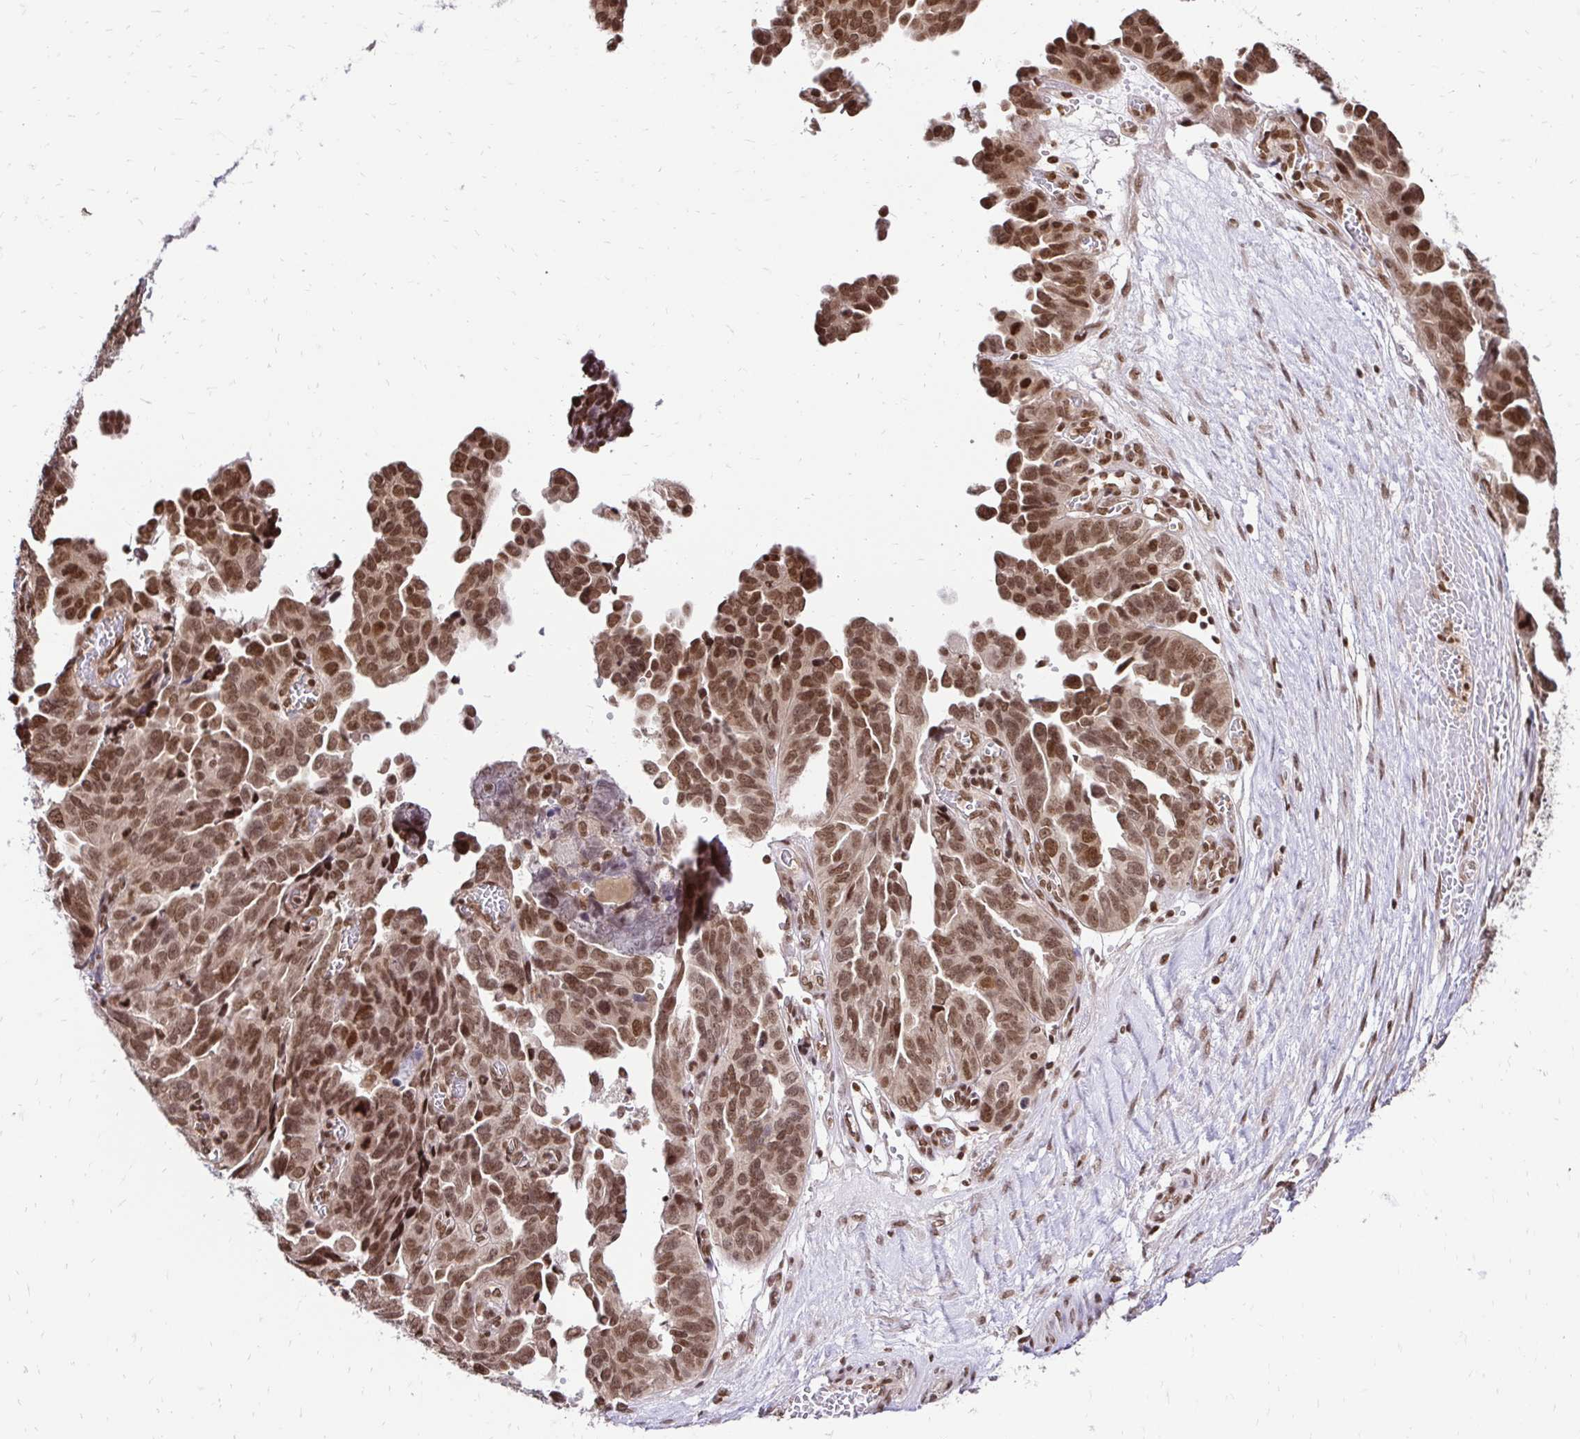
{"staining": {"intensity": "moderate", "quantity": ">75%", "location": "nuclear"}, "tissue": "ovarian cancer", "cell_type": "Tumor cells", "image_type": "cancer", "snomed": [{"axis": "morphology", "description": "Cystadenocarcinoma, serous, NOS"}, {"axis": "topography", "description": "Ovary"}], "caption": "This photomicrograph displays ovarian cancer (serous cystadenocarcinoma) stained with immunohistochemistry (IHC) to label a protein in brown. The nuclear of tumor cells show moderate positivity for the protein. Nuclei are counter-stained blue.", "gene": "GLYR1", "patient": {"sex": "female", "age": 64}}